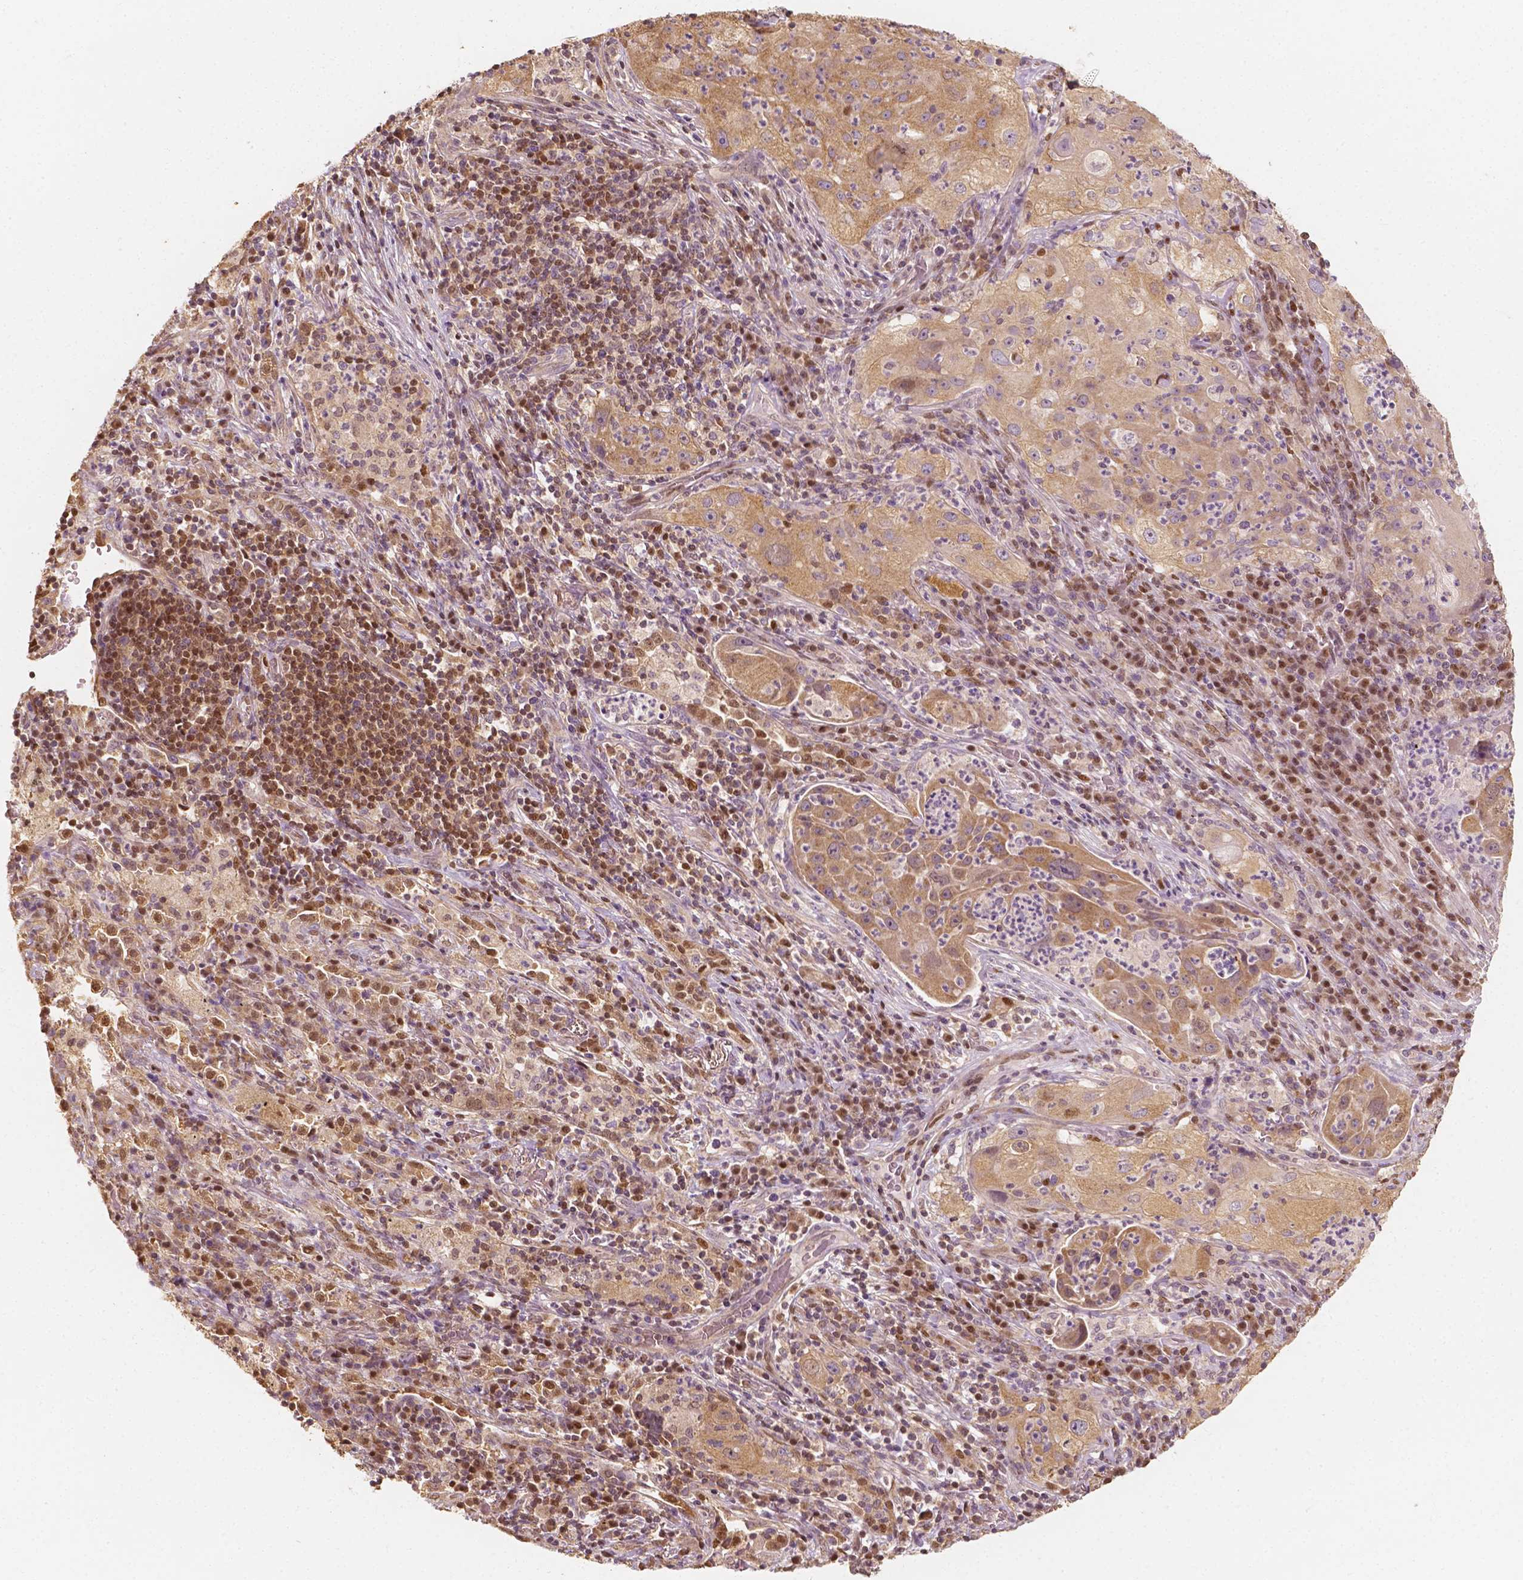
{"staining": {"intensity": "moderate", "quantity": ">75%", "location": "cytoplasmic/membranous"}, "tissue": "lung cancer", "cell_type": "Tumor cells", "image_type": "cancer", "snomed": [{"axis": "morphology", "description": "Squamous cell carcinoma, NOS"}, {"axis": "topography", "description": "Lung"}], "caption": "Brown immunohistochemical staining in squamous cell carcinoma (lung) reveals moderate cytoplasmic/membranous staining in about >75% of tumor cells.", "gene": "TBC1D17", "patient": {"sex": "female", "age": 59}}